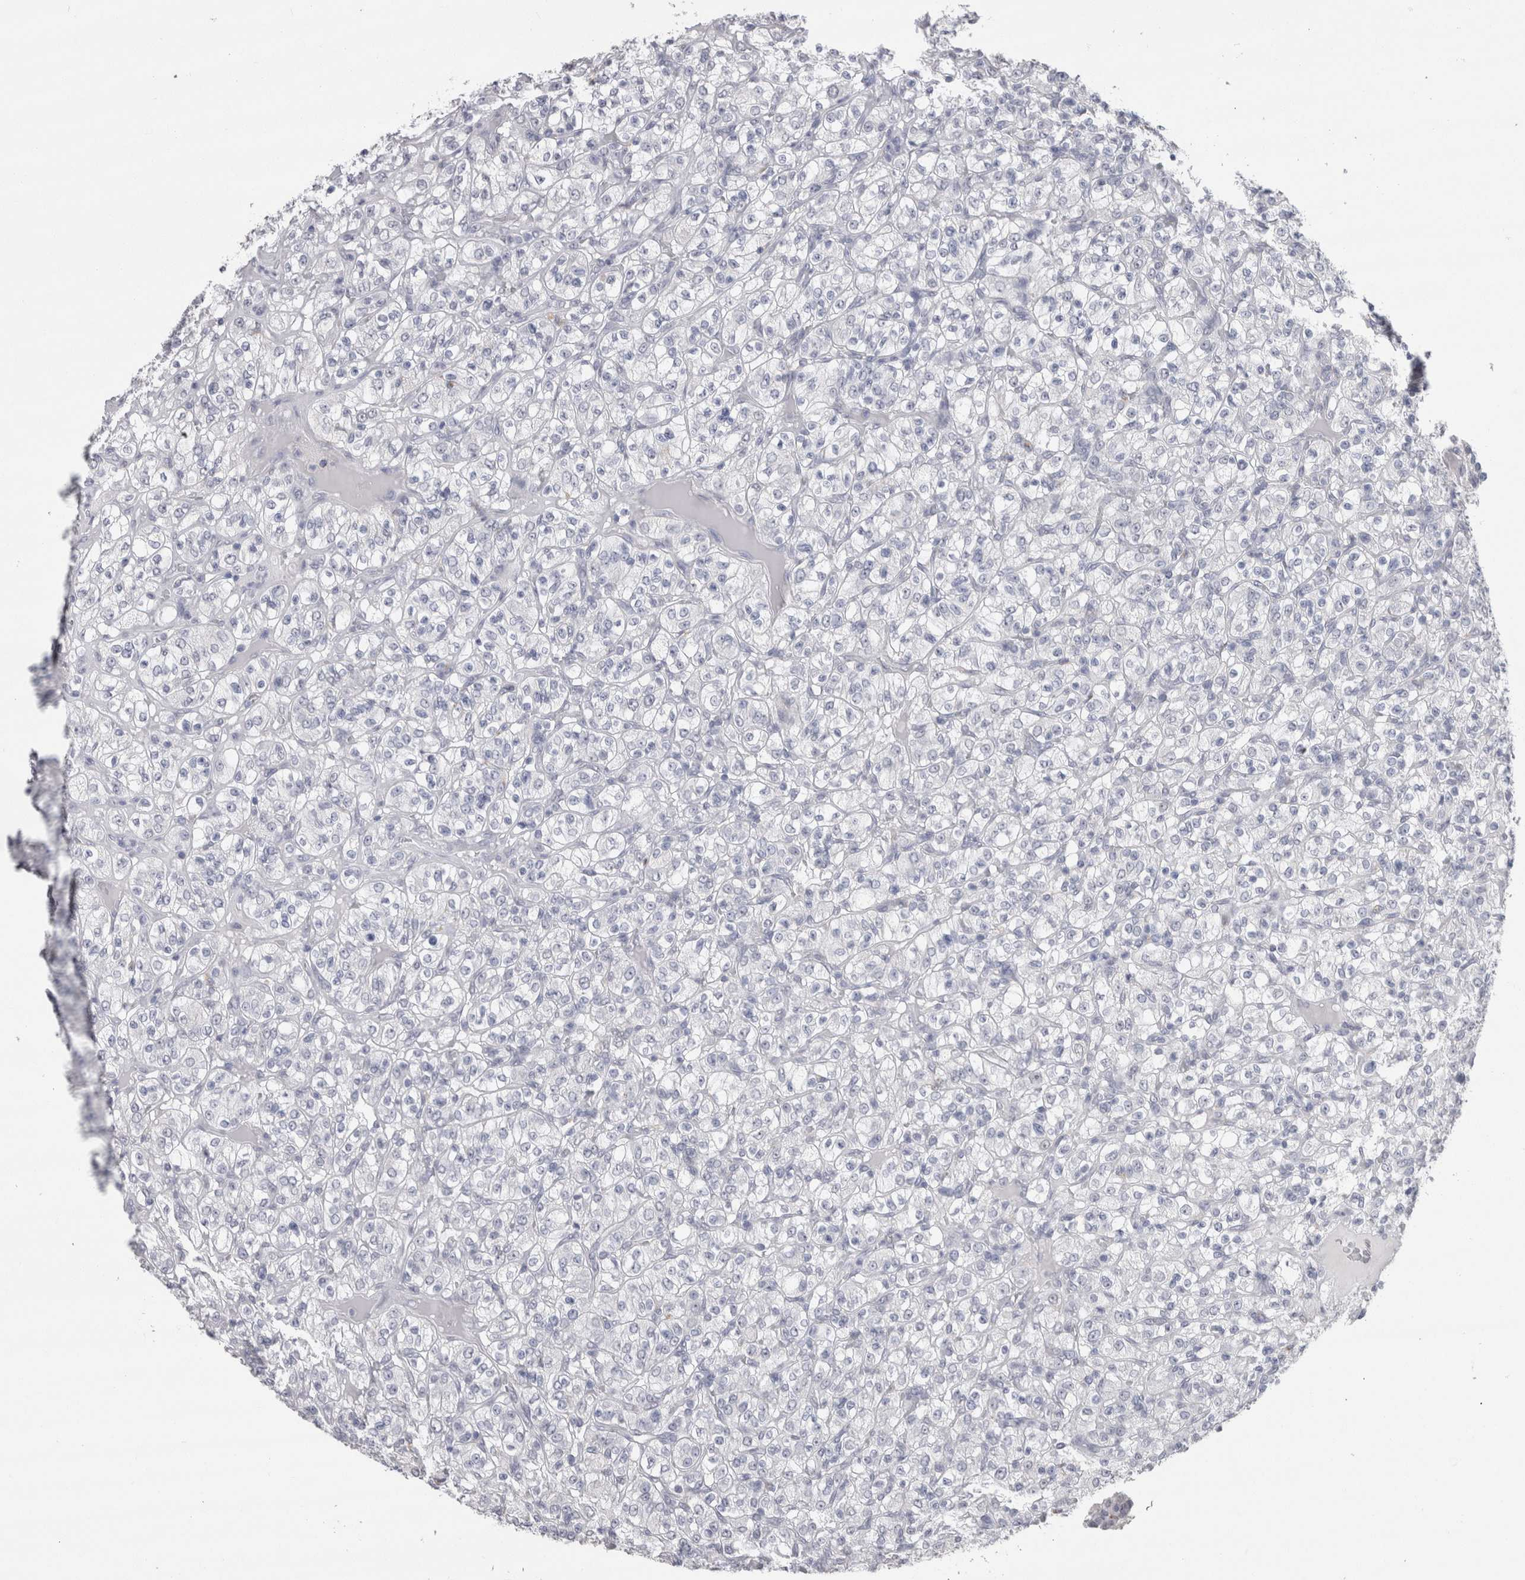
{"staining": {"intensity": "negative", "quantity": "none", "location": "none"}, "tissue": "renal cancer", "cell_type": "Tumor cells", "image_type": "cancer", "snomed": [{"axis": "morphology", "description": "Normal tissue, NOS"}, {"axis": "morphology", "description": "Adenocarcinoma, NOS"}, {"axis": "topography", "description": "Kidney"}], "caption": "This is an immunohistochemistry (IHC) photomicrograph of renal cancer (adenocarcinoma). There is no expression in tumor cells.", "gene": "CDH17", "patient": {"sex": "female", "age": 72}}